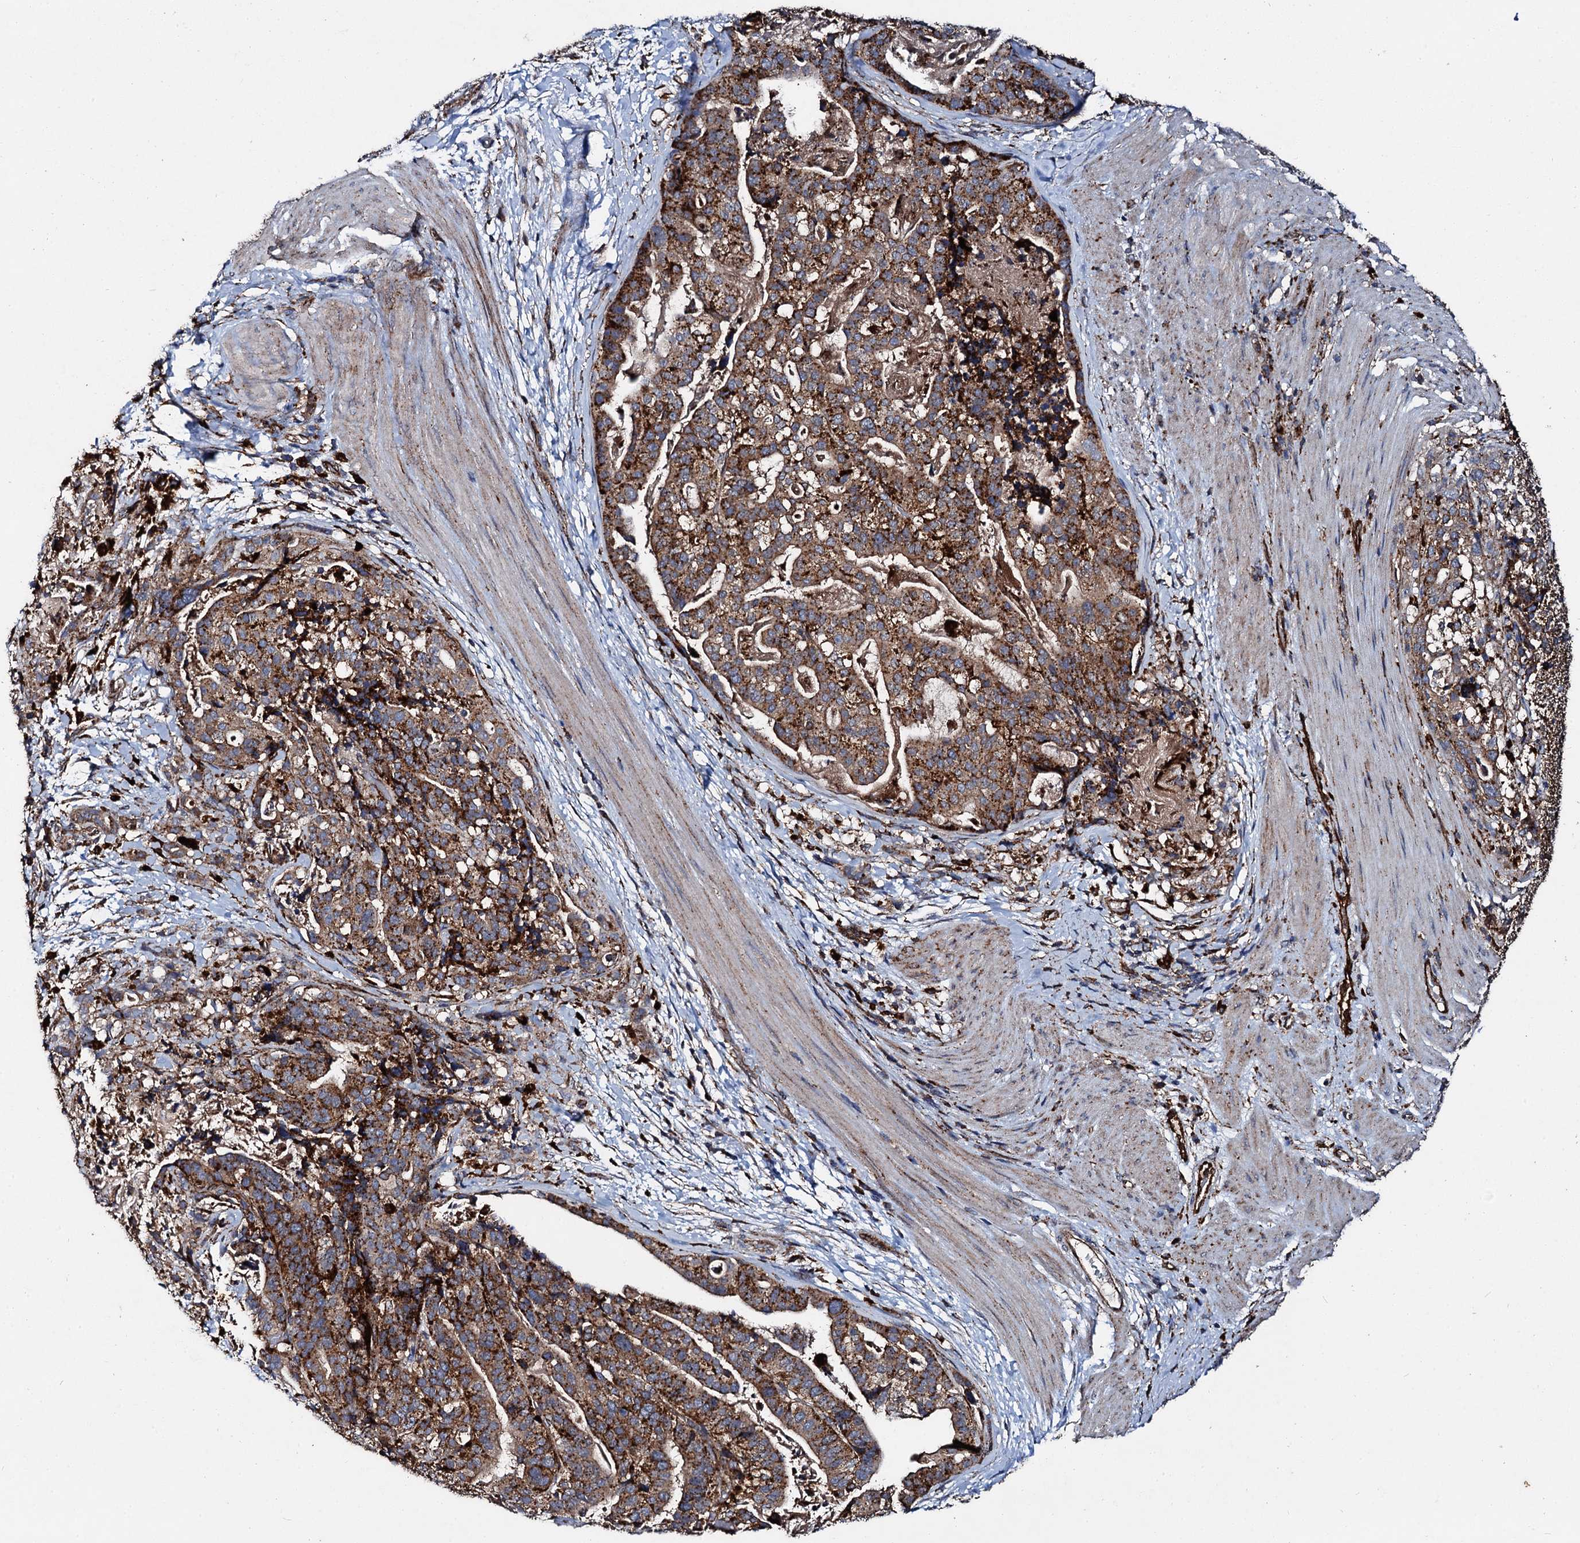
{"staining": {"intensity": "strong", "quantity": ">75%", "location": "cytoplasmic/membranous"}, "tissue": "stomach cancer", "cell_type": "Tumor cells", "image_type": "cancer", "snomed": [{"axis": "morphology", "description": "Adenocarcinoma, NOS"}, {"axis": "topography", "description": "Stomach"}], "caption": "Brown immunohistochemical staining in stomach adenocarcinoma reveals strong cytoplasmic/membranous staining in approximately >75% of tumor cells.", "gene": "GBA1", "patient": {"sex": "male", "age": 48}}